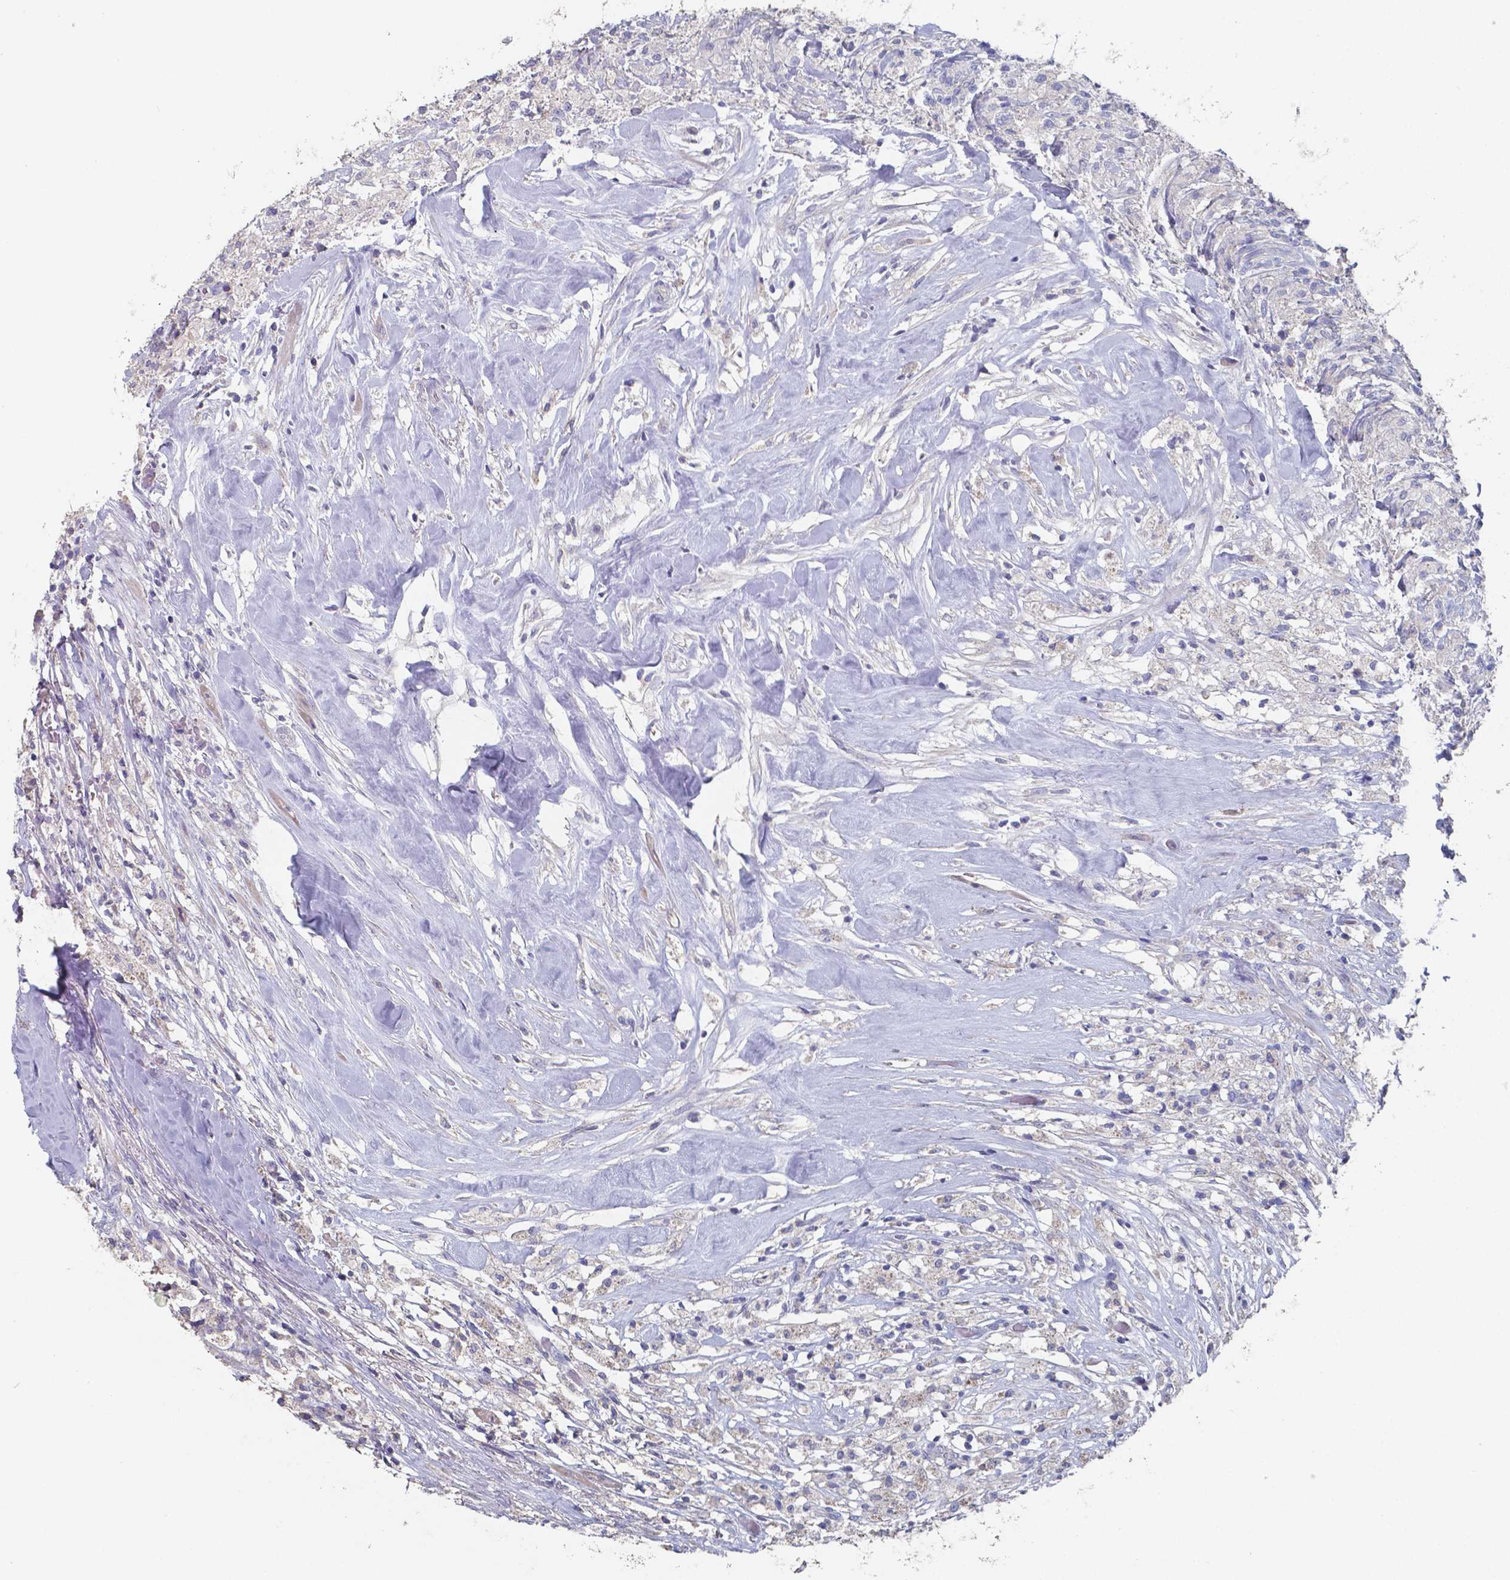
{"staining": {"intensity": "negative", "quantity": "none", "location": "none"}, "tissue": "testis cancer", "cell_type": "Tumor cells", "image_type": "cancer", "snomed": [{"axis": "morphology", "description": "Necrosis, NOS"}, {"axis": "morphology", "description": "Carcinoma, Embryonal, NOS"}, {"axis": "topography", "description": "Testis"}], "caption": "This is an immunohistochemistry (IHC) photomicrograph of testis cancer. There is no expression in tumor cells.", "gene": "FOXJ1", "patient": {"sex": "male", "age": 19}}